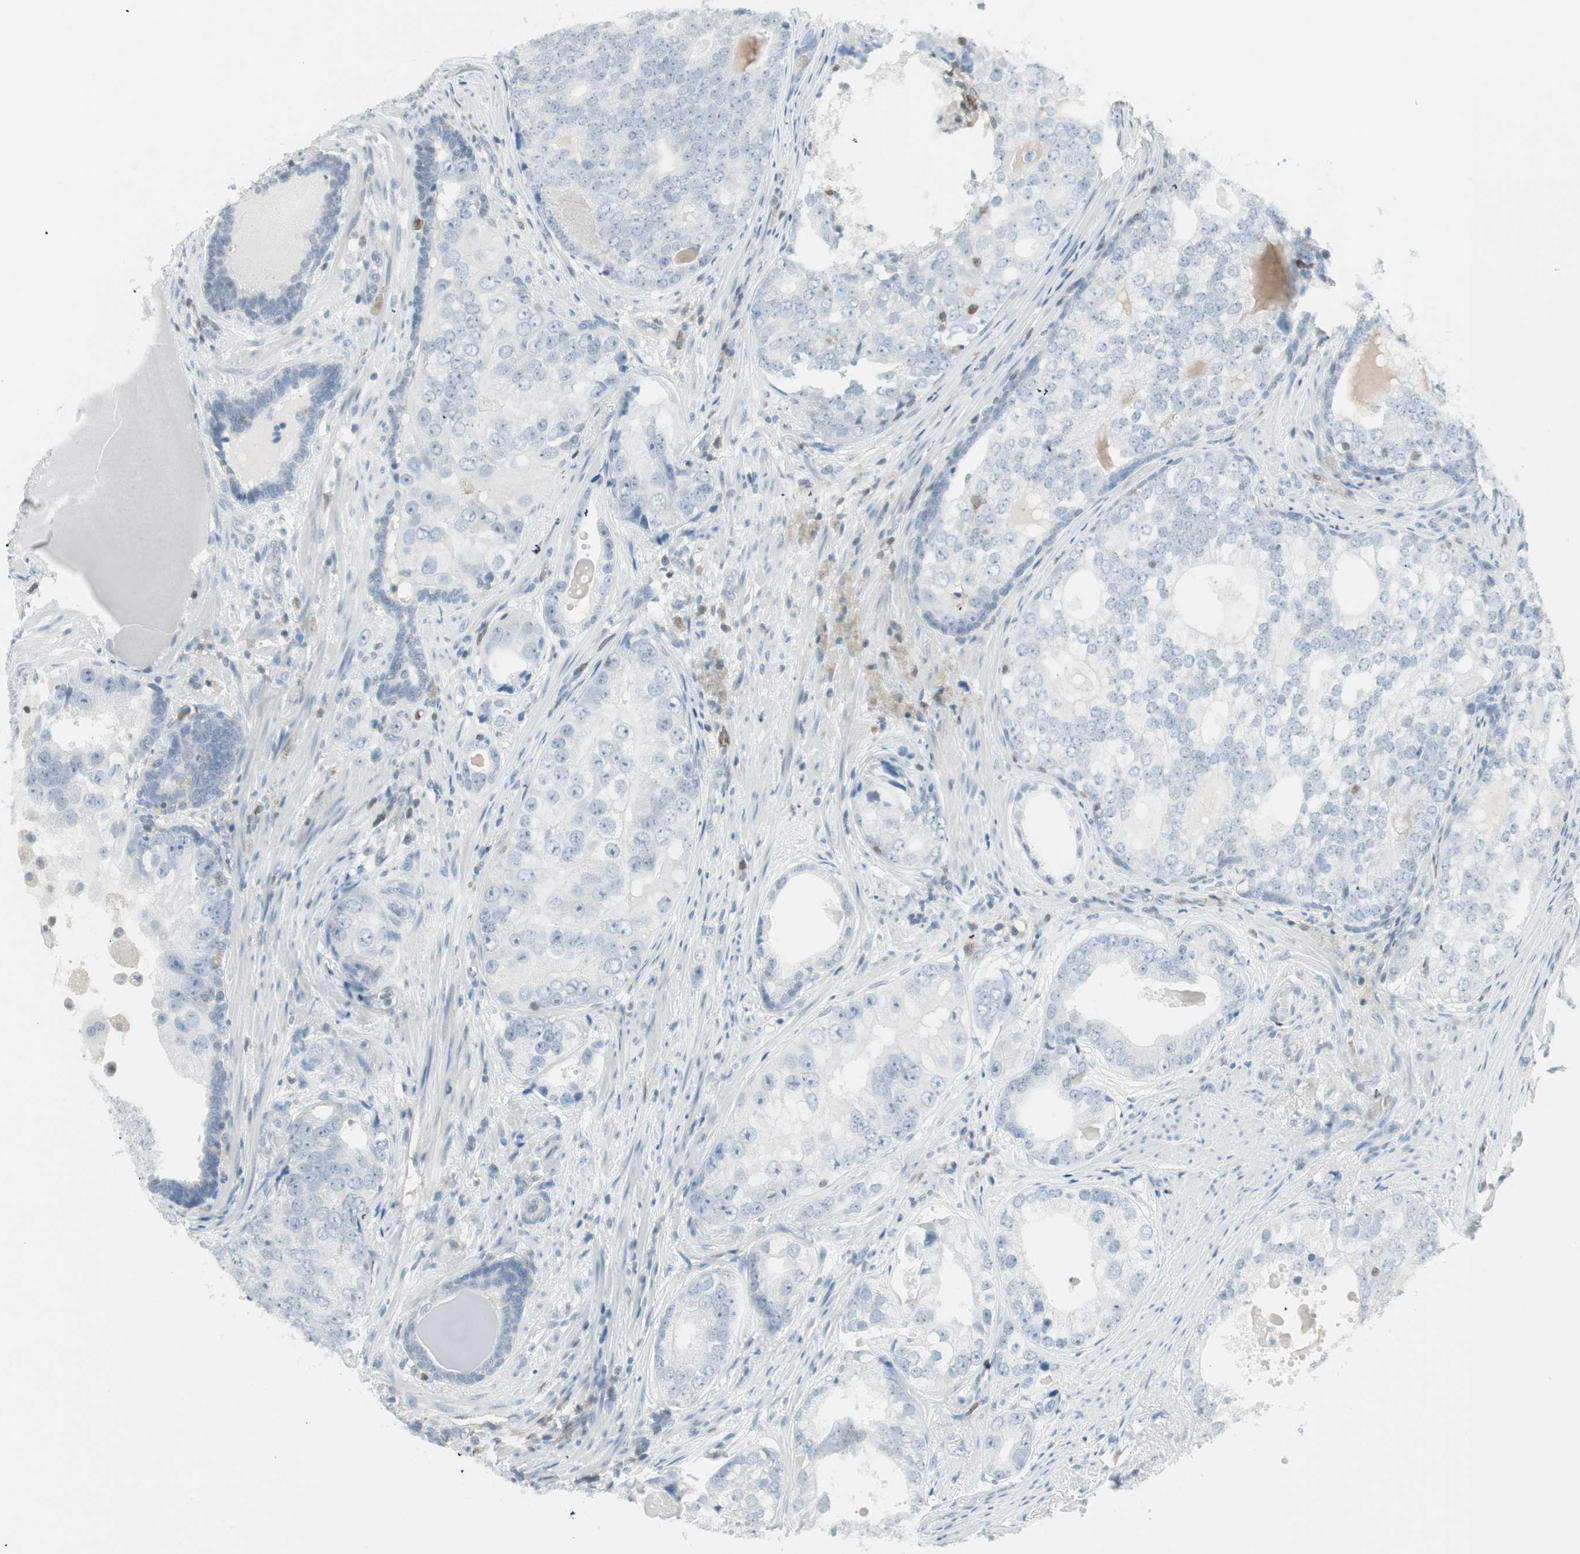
{"staining": {"intensity": "negative", "quantity": "none", "location": "none"}, "tissue": "prostate cancer", "cell_type": "Tumor cells", "image_type": "cancer", "snomed": [{"axis": "morphology", "description": "Adenocarcinoma, High grade"}, {"axis": "topography", "description": "Prostate"}], "caption": "Tumor cells are negative for brown protein staining in prostate cancer (high-grade adenocarcinoma). (DAB (3,3'-diaminobenzidine) IHC visualized using brightfield microscopy, high magnification).", "gene": "MAP4K1", "patient": {"sex": "male", "age": 66}}